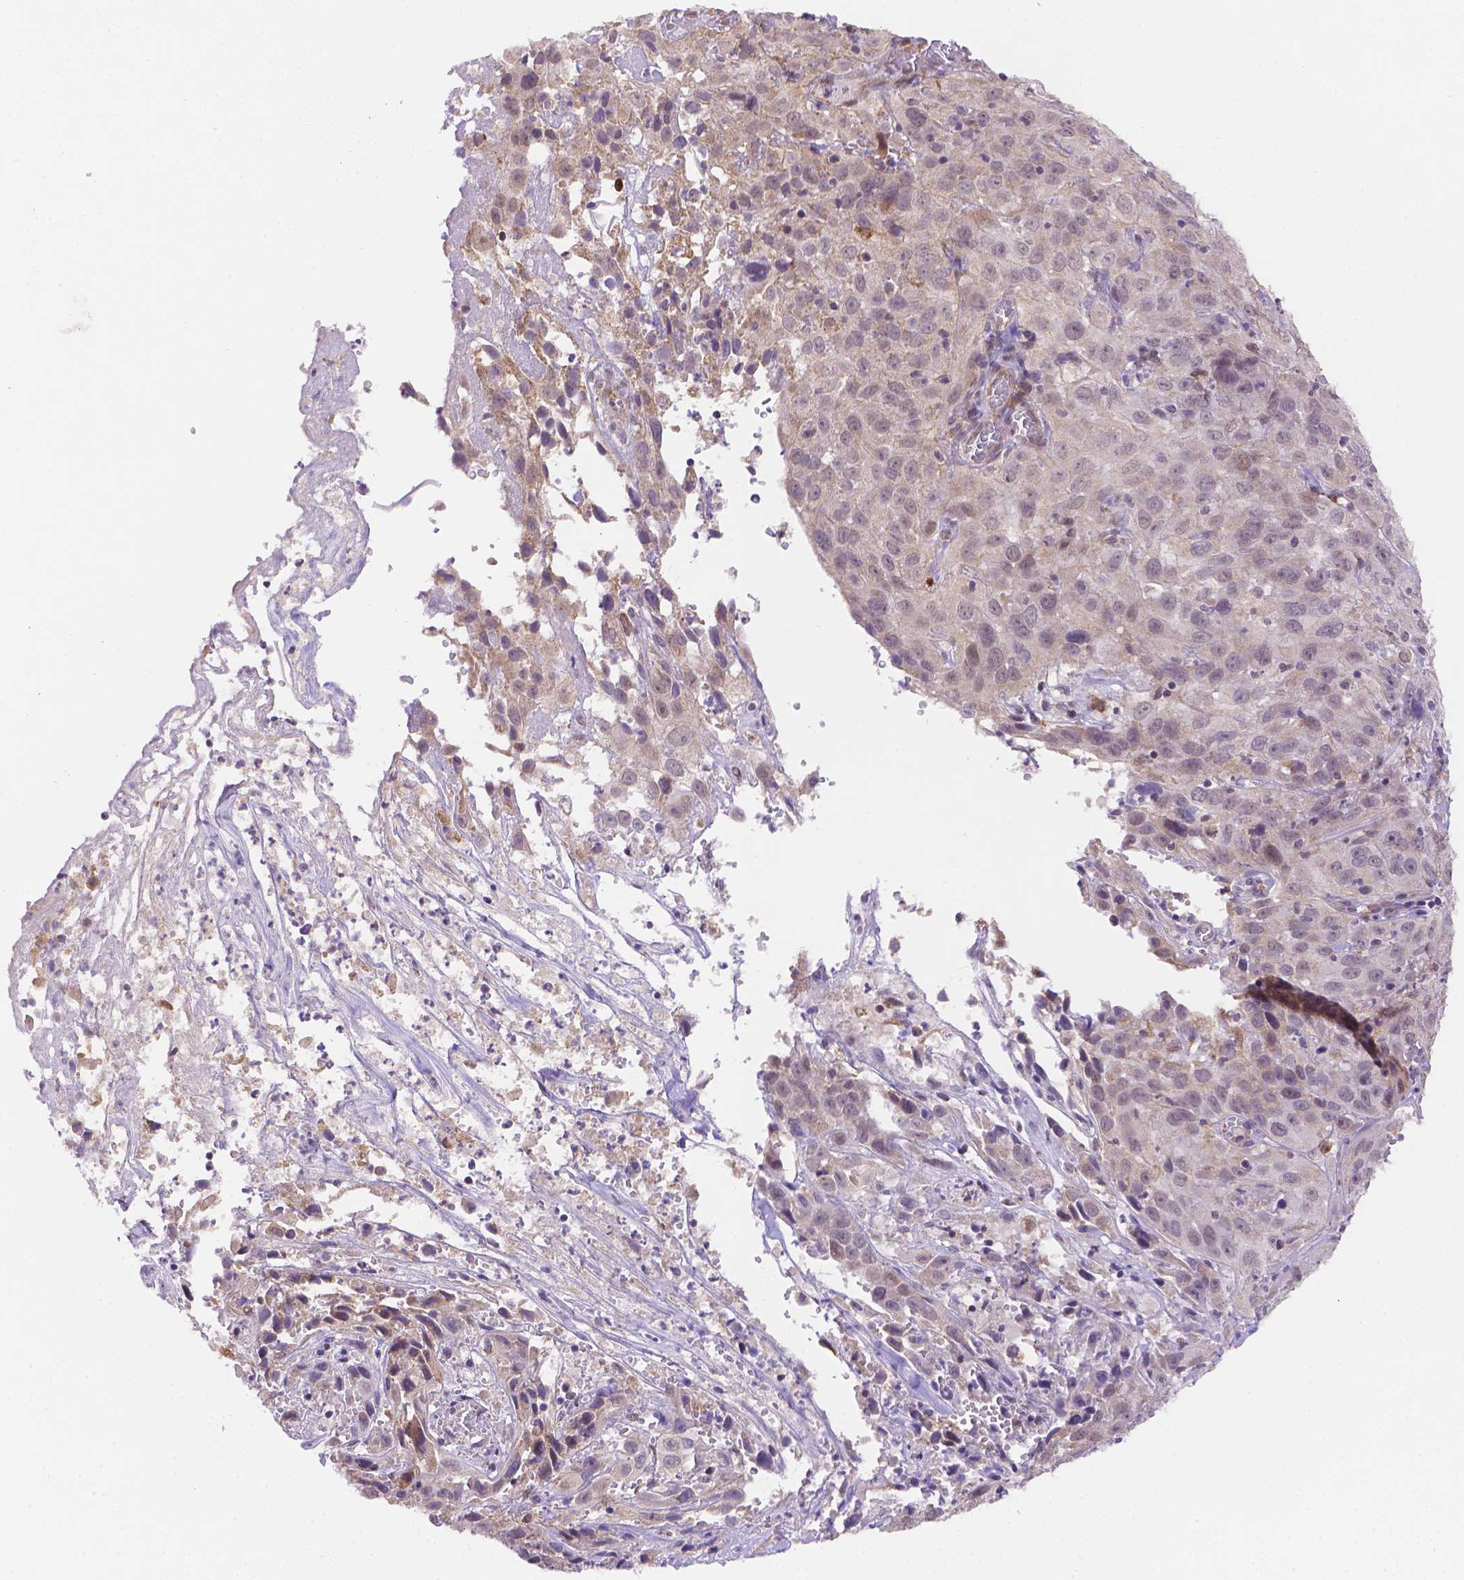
{"staining": {"intensity": "weak", "quantity": "<25%", "location": "cytoplasmic/membranous"}, "tissue": "cervical cancer", "cell_type": "Tumor cells", "image_type": "cancer", "snomed": [{"axis": "morphology", "description": "Squamous cell carcinoma, NOS"}, {"axis": "topography", "description": "Cervix"}], "caption": "DAB immunohistochemical staining of human cervical cancer (squamous cell carcinoma) displays no significant staining in tumor cells.", "gene": "CYYR1", "patient": {"sex": "female", "age": 32}}